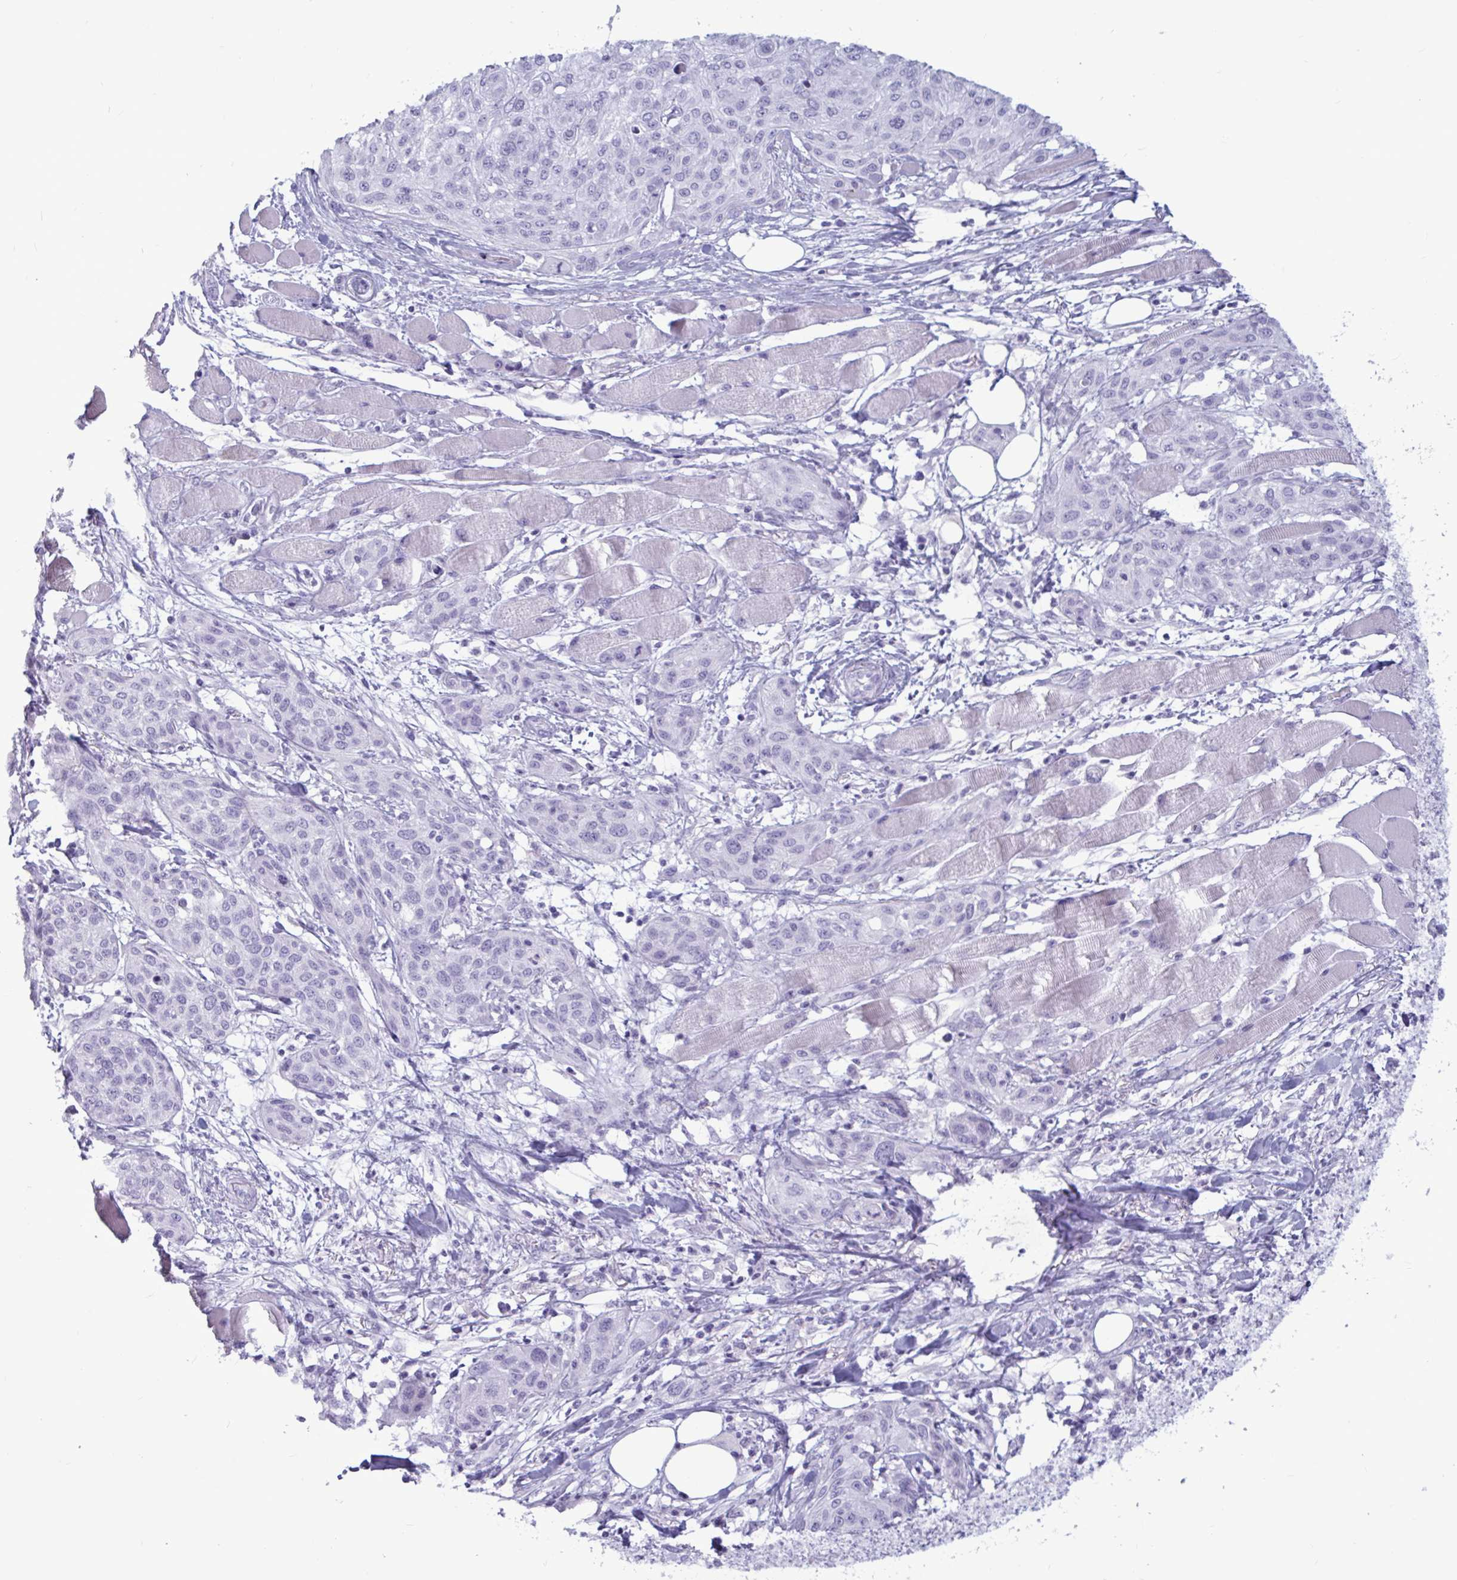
{"staining": {"intensity": "negative", "quantity": "none", "location": "none"}, "tissue": "skin cancer", "cell_type": "Tumor cells", "image_type": "cancer", "snomed": [{"axis": "morphology", "description": "Squamous cell carcinoma, NOS"}, {"axis": "topography", "description": "Skin"}], "caption": "High power microscopy histopathology image of an immunohistochemistry micrograph of skin cancer (squamous cell carcinoma), revealing no significant staining in tumor cells.", "gene": "BBS10", "patient": {"sex": "female", "age": 87}}